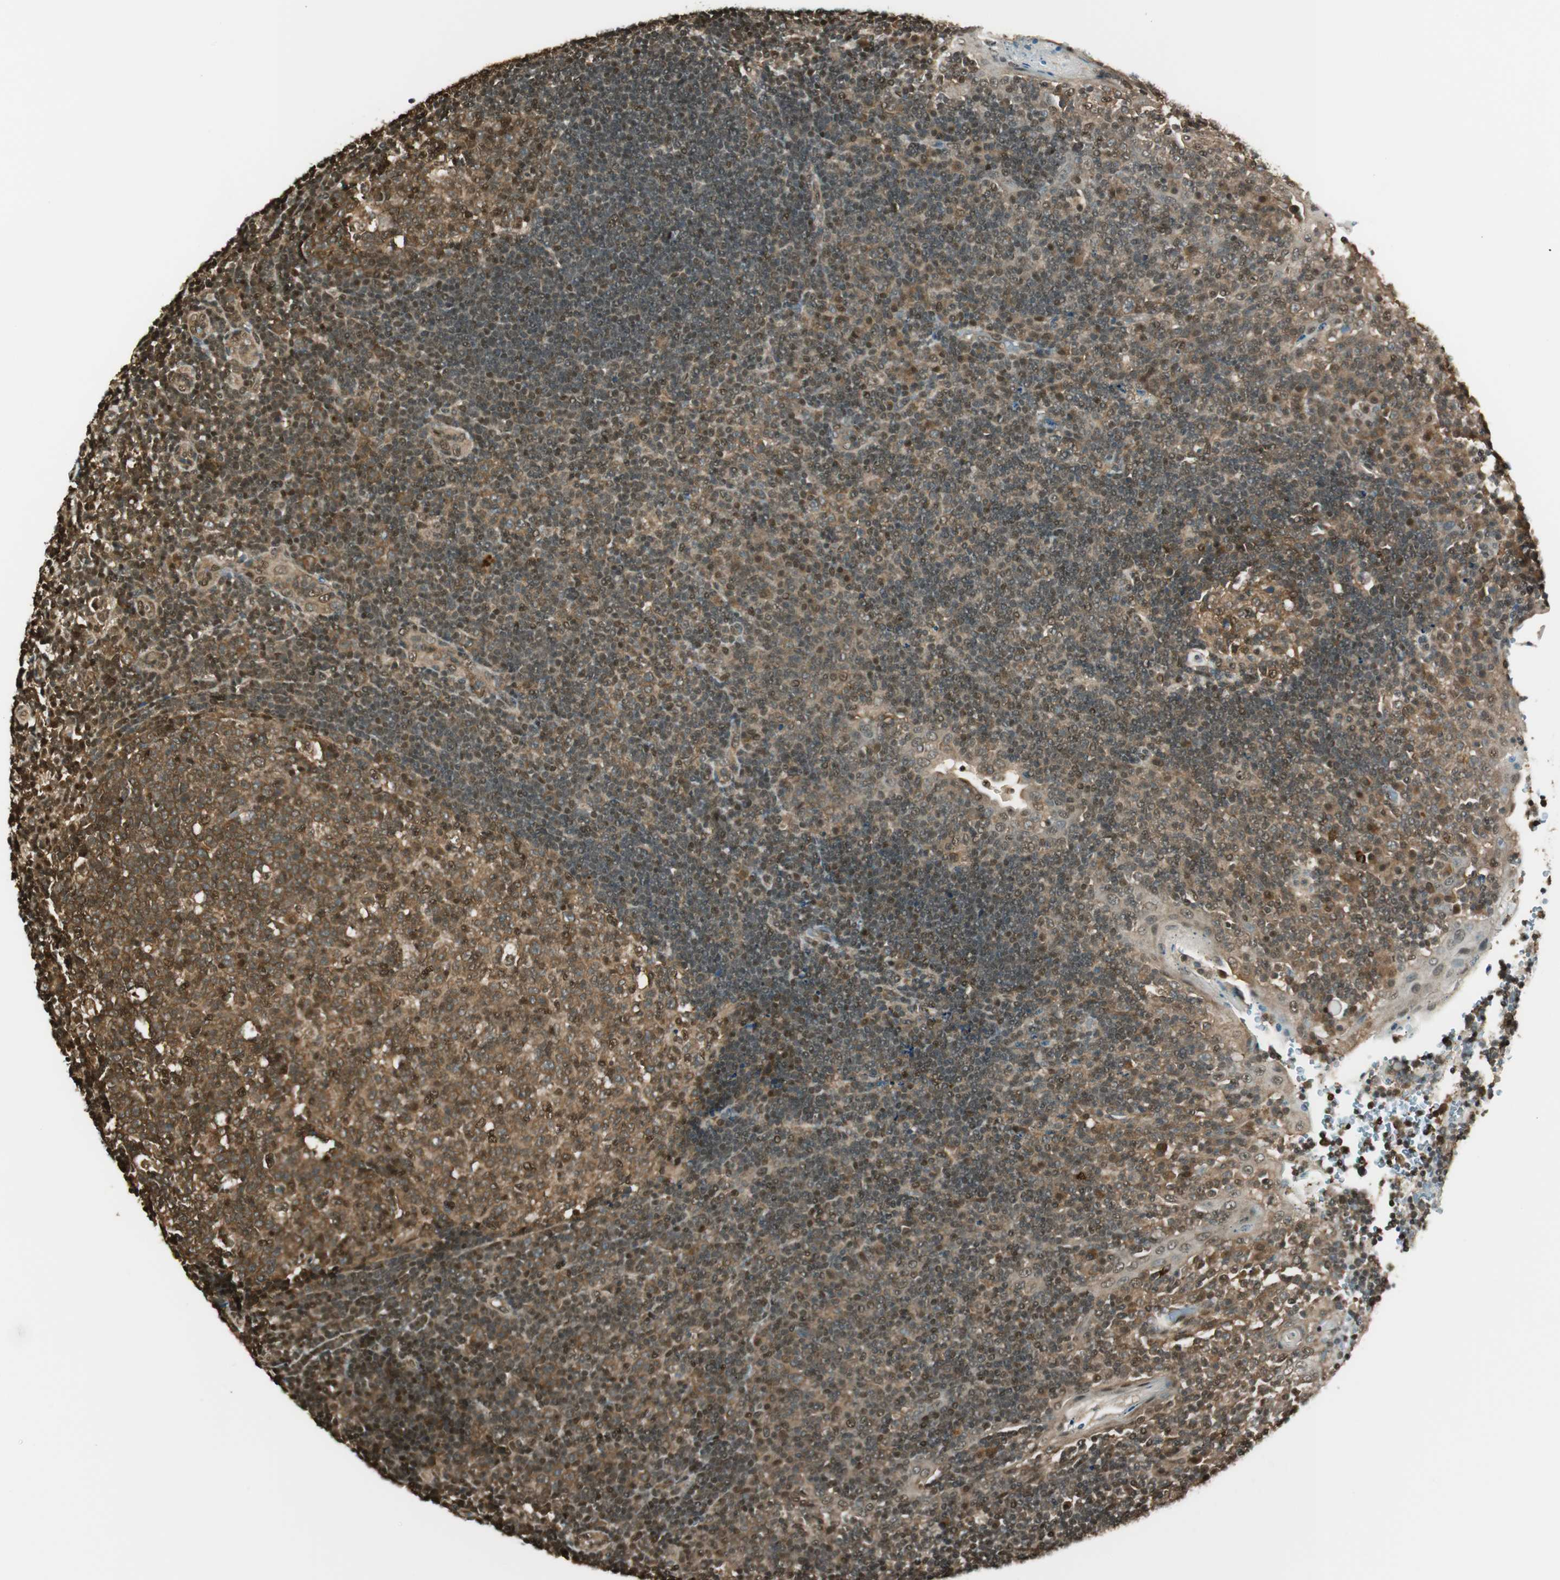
{"staining": {"intensity": "strong", "quantity": ">75%", "location": "cytoplasmic/membranous,nuclear"}, "tissue": "tonsil", "cell_type": "Germinal center cells", "image_type": "normal", "snomed": [{"axis": "morphology", "description": "Normal tissue, NOS"}, {"axis": "topography", "description": "Tonsil"}], "caption": "Protein expression analysis of benign tonsil displays strong cytoplasmic/membranous,nuclear expression in about >75% of germinal center cells.", "gene": "ENSG00000268870", "patient": {"sex": "female", "age": 40}}